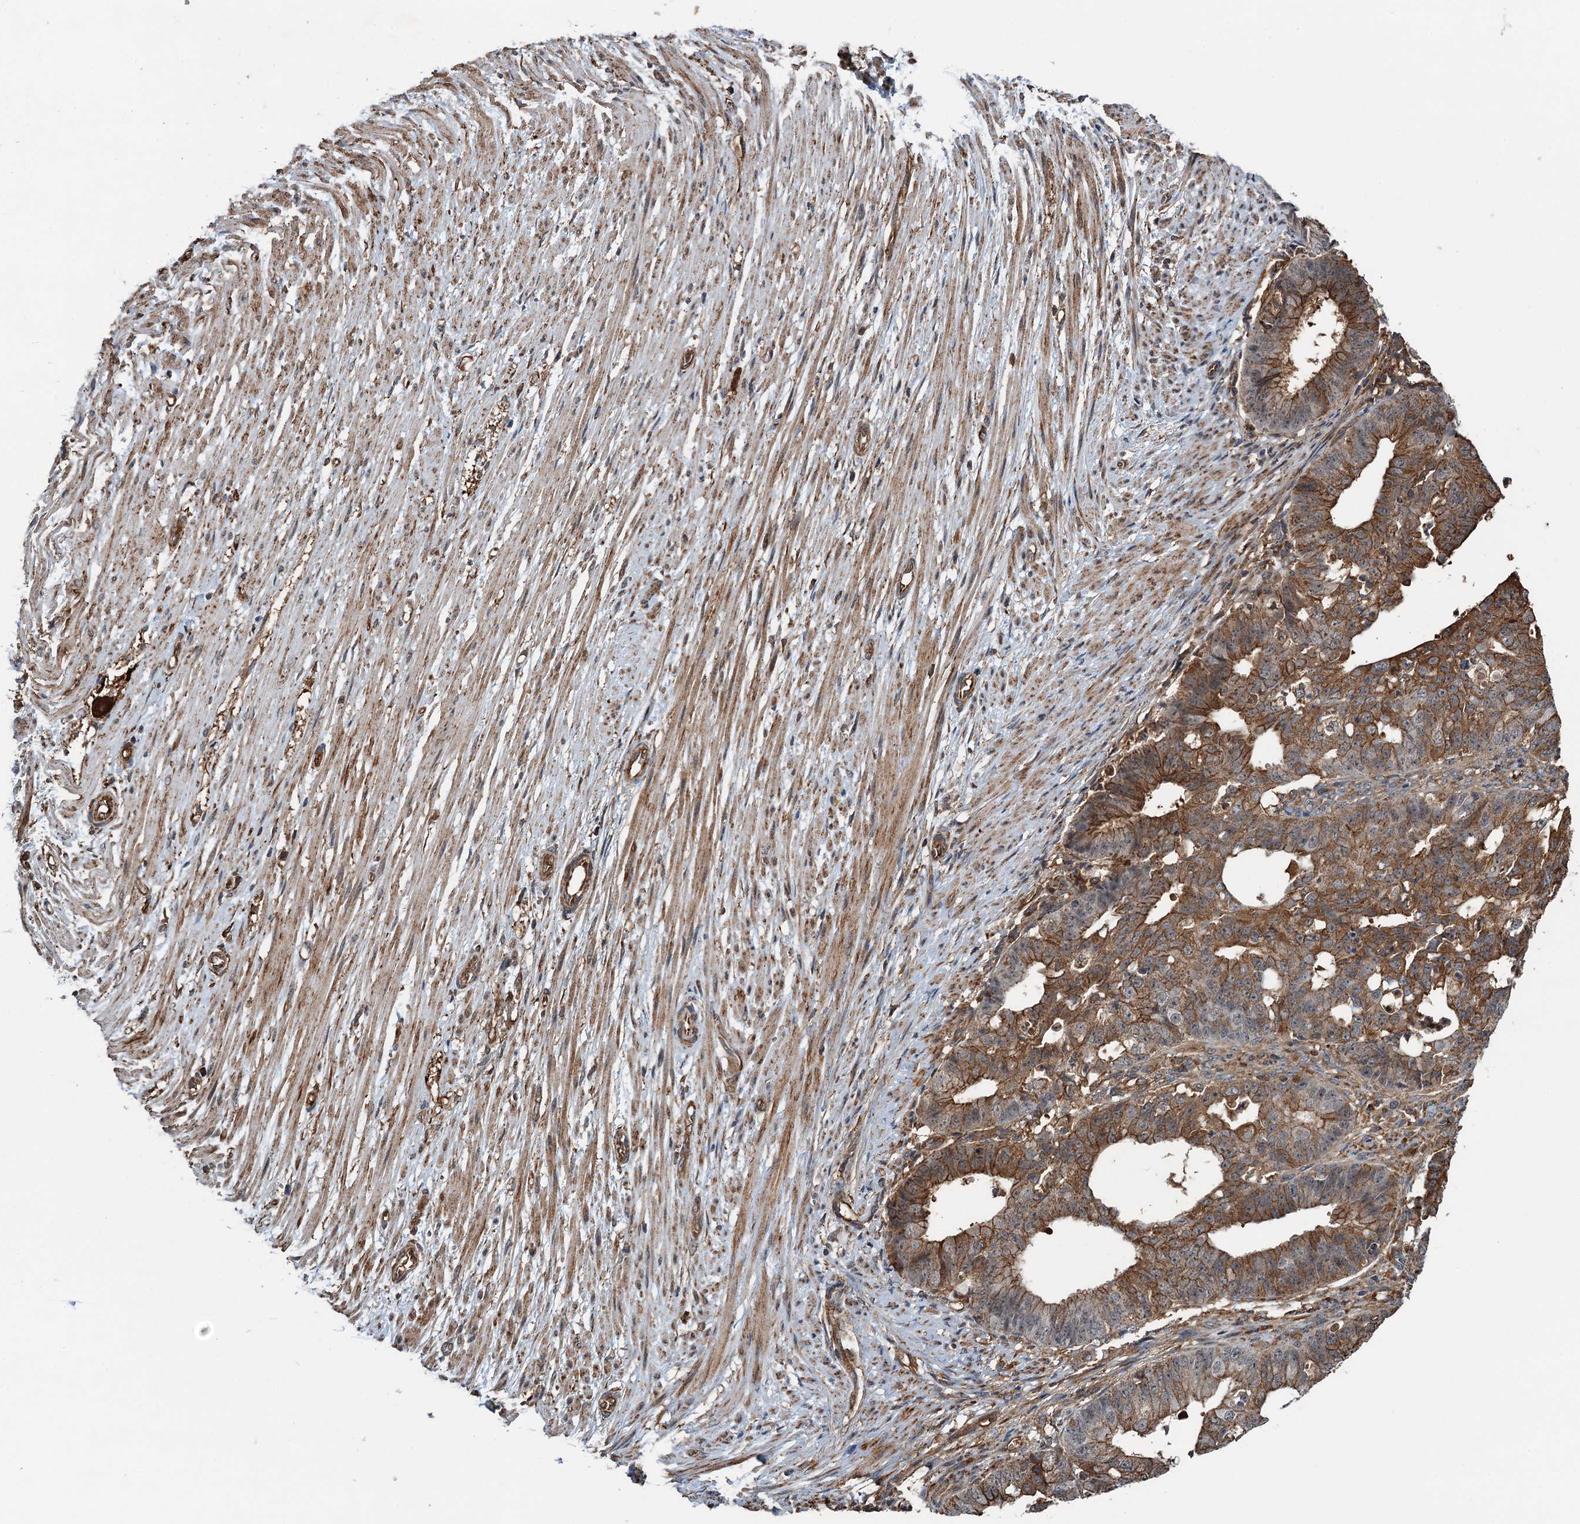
{"staining": {"intensity": "moderate", "quantity": ">75%", "location": "cytoplasmic/membranous"}, "tissue": "ovarian cancer", "cell_type": "Tumor cells", "image_type": "cancer", "snomed": [{"axis": "morphology", "description": "Carcinoma, endometroid"}, {"axis": "topography", "description": "Appendix"}, {"axis": "topography", "description": "Ovary"}], "caption": "Immunohistochemistry histopathology image of neoplastic tissue: ovarian cancer stained using immunohistochemistry (IHC) shows medium levels of moderate protein expression localized specifically in the cytoplasmic/membranous of tumor cells, appearing as a cytoplasmic/membranous brown color.", "gene": "WHAMM", "patient": {"sex": "female", "age": 42}}